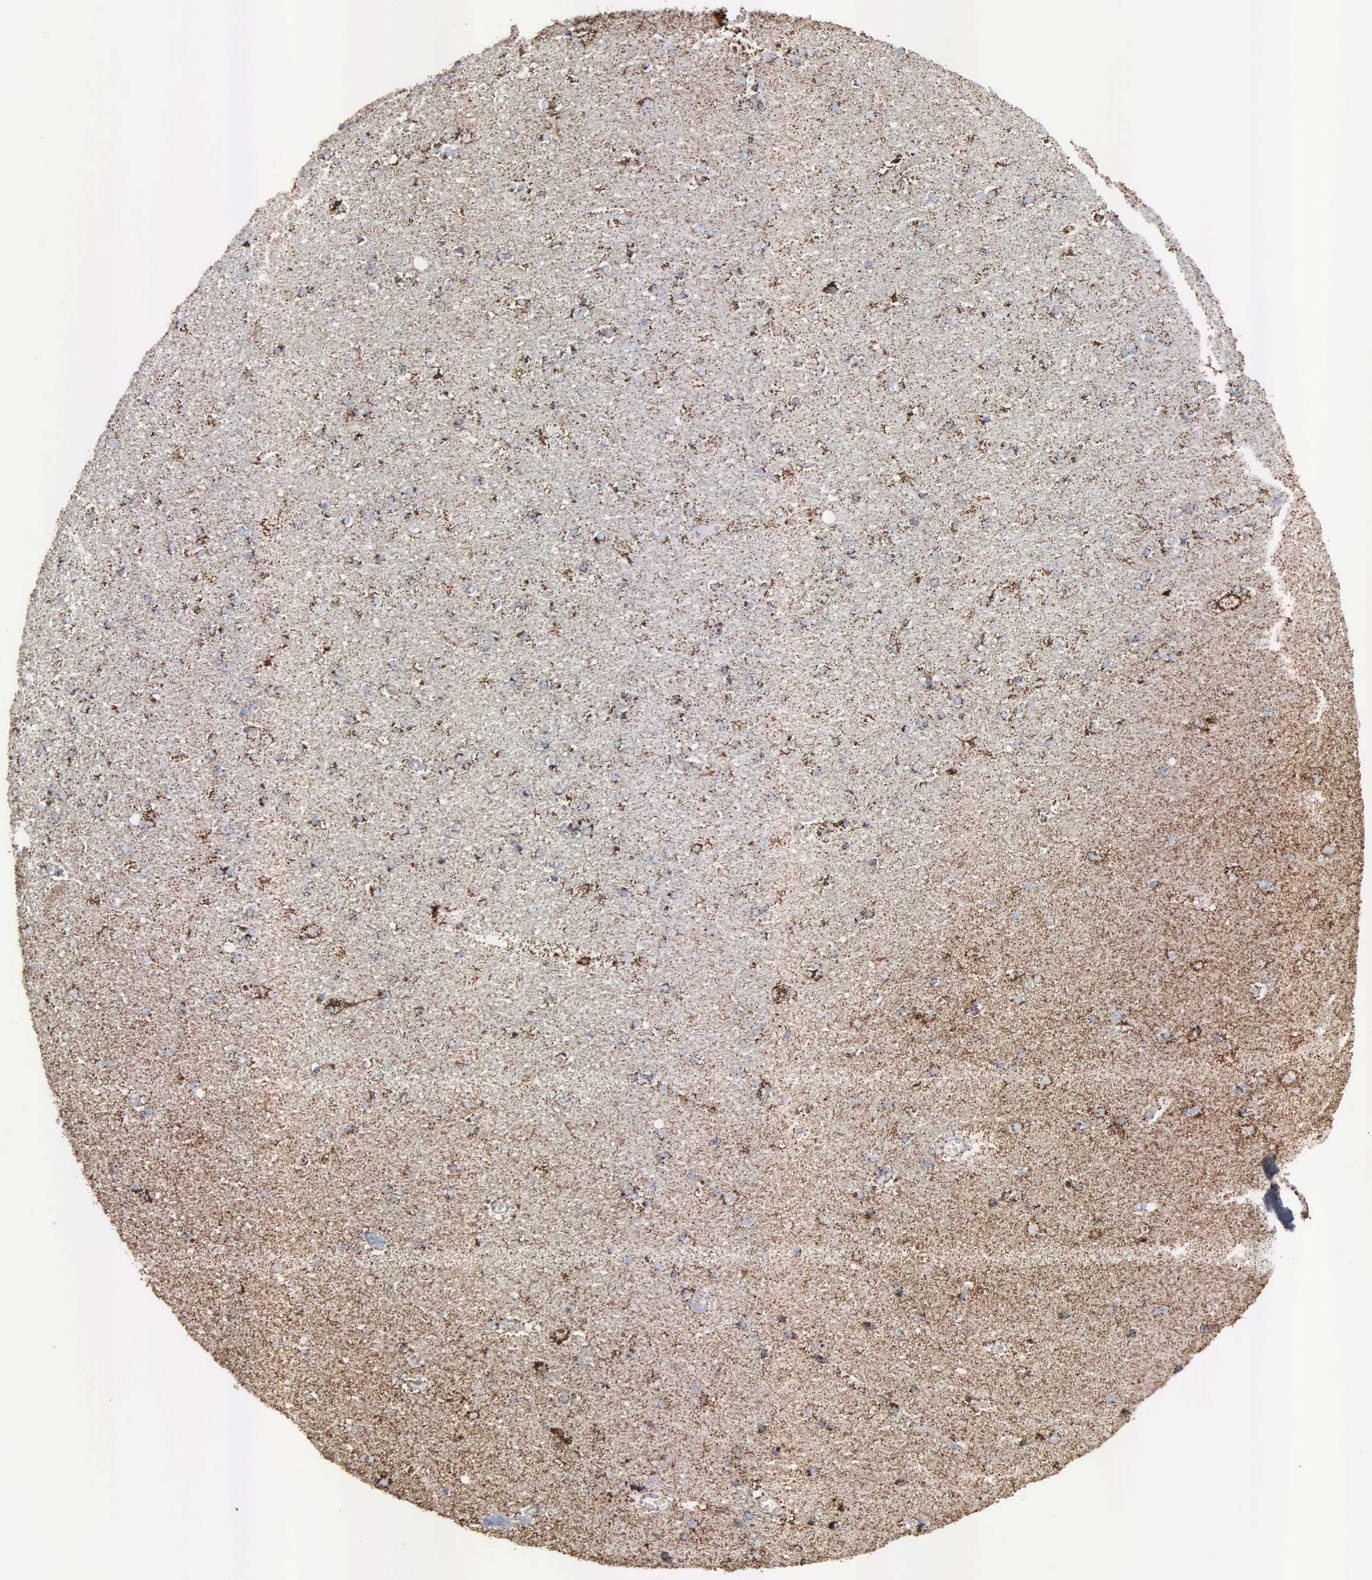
{"staining": {"intensity": "moderate", "quantity": ">75%", "location": "cytoplasmic/membranous"}, "tissue": "hippocampus", "cell_type": "Glial cells", "image_type": "normal", "snomed": [{"axis": "morphology", "description": "Normal tissue, NOS"}, {"axis": "topography", "description": "Hippocampus"}], "caption": "Moderate cytoplasmic/membranous positivity is appreciated in about >75% of glial cells in unremarkable hippocampus. The staining was performed using DAB (3,3'-diaminobenzidine), with brown indicating positive protein expression. Nuclei are stained blue with hematoxylin.", "gene": "HSPA9", "patient": {"sex": "female", "age": 54}}